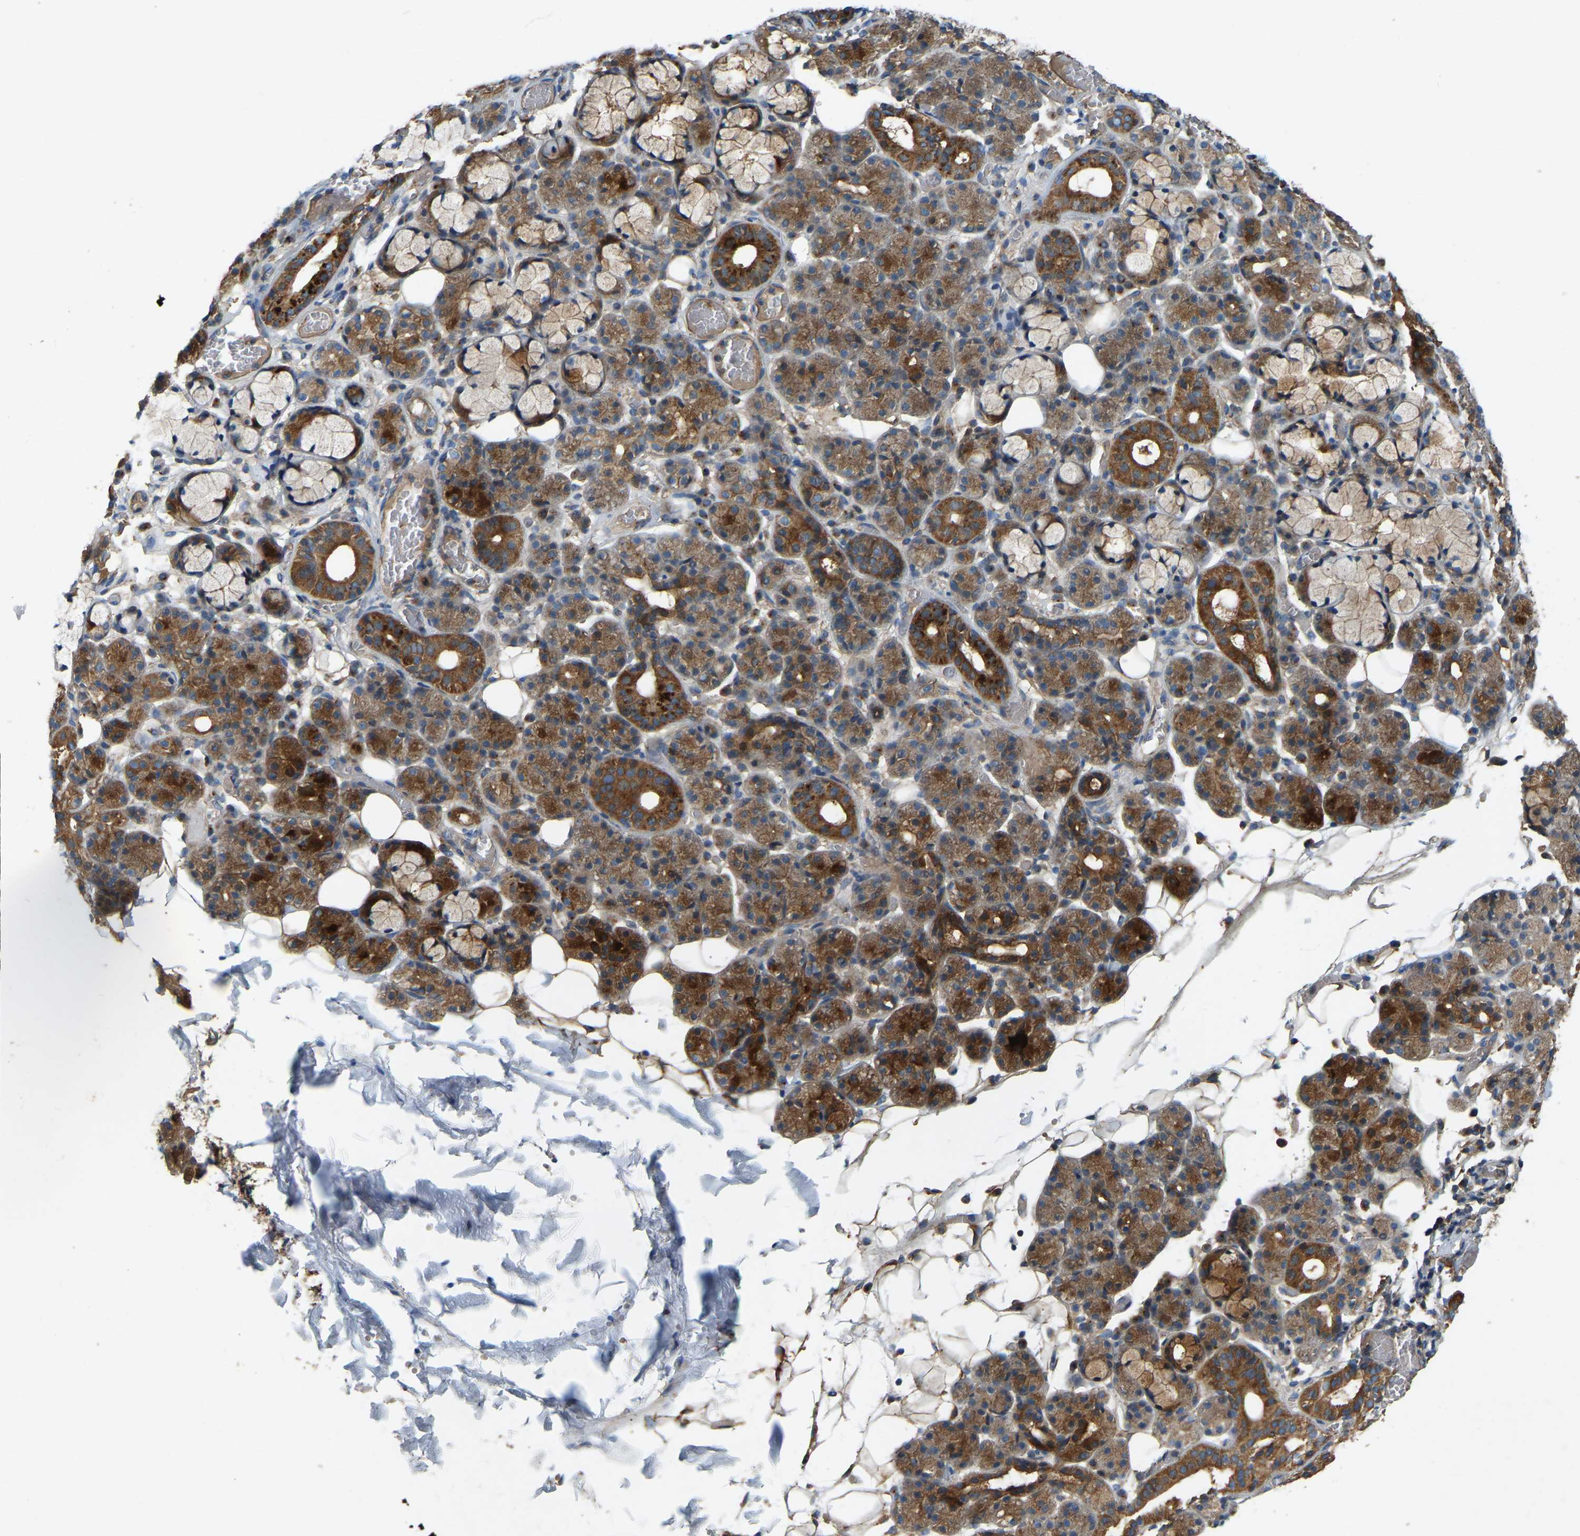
{"staining": {"intensity": "strong", "quantity": "25%-75%", "location": "cytoplasmic/membranous"}, "tissue": "salivary gland", "cell_type": "Glandular cells", "image_type": "normal", "snomed": [{"axis": "morphology", "description": "Normal tissue, NOS"}, {"axis": "topography", "description": "Salivary gland"}], "caption": "DAB (3,3'-diaminobenzidine) immunohistochemical staining of normal salivary gland displays strong cytoplasmic/membranous protein staining in about 25%-75% of glandular cells.", "gene": "SAMD9L", "patient": {"sex": "male", "age": 63}}